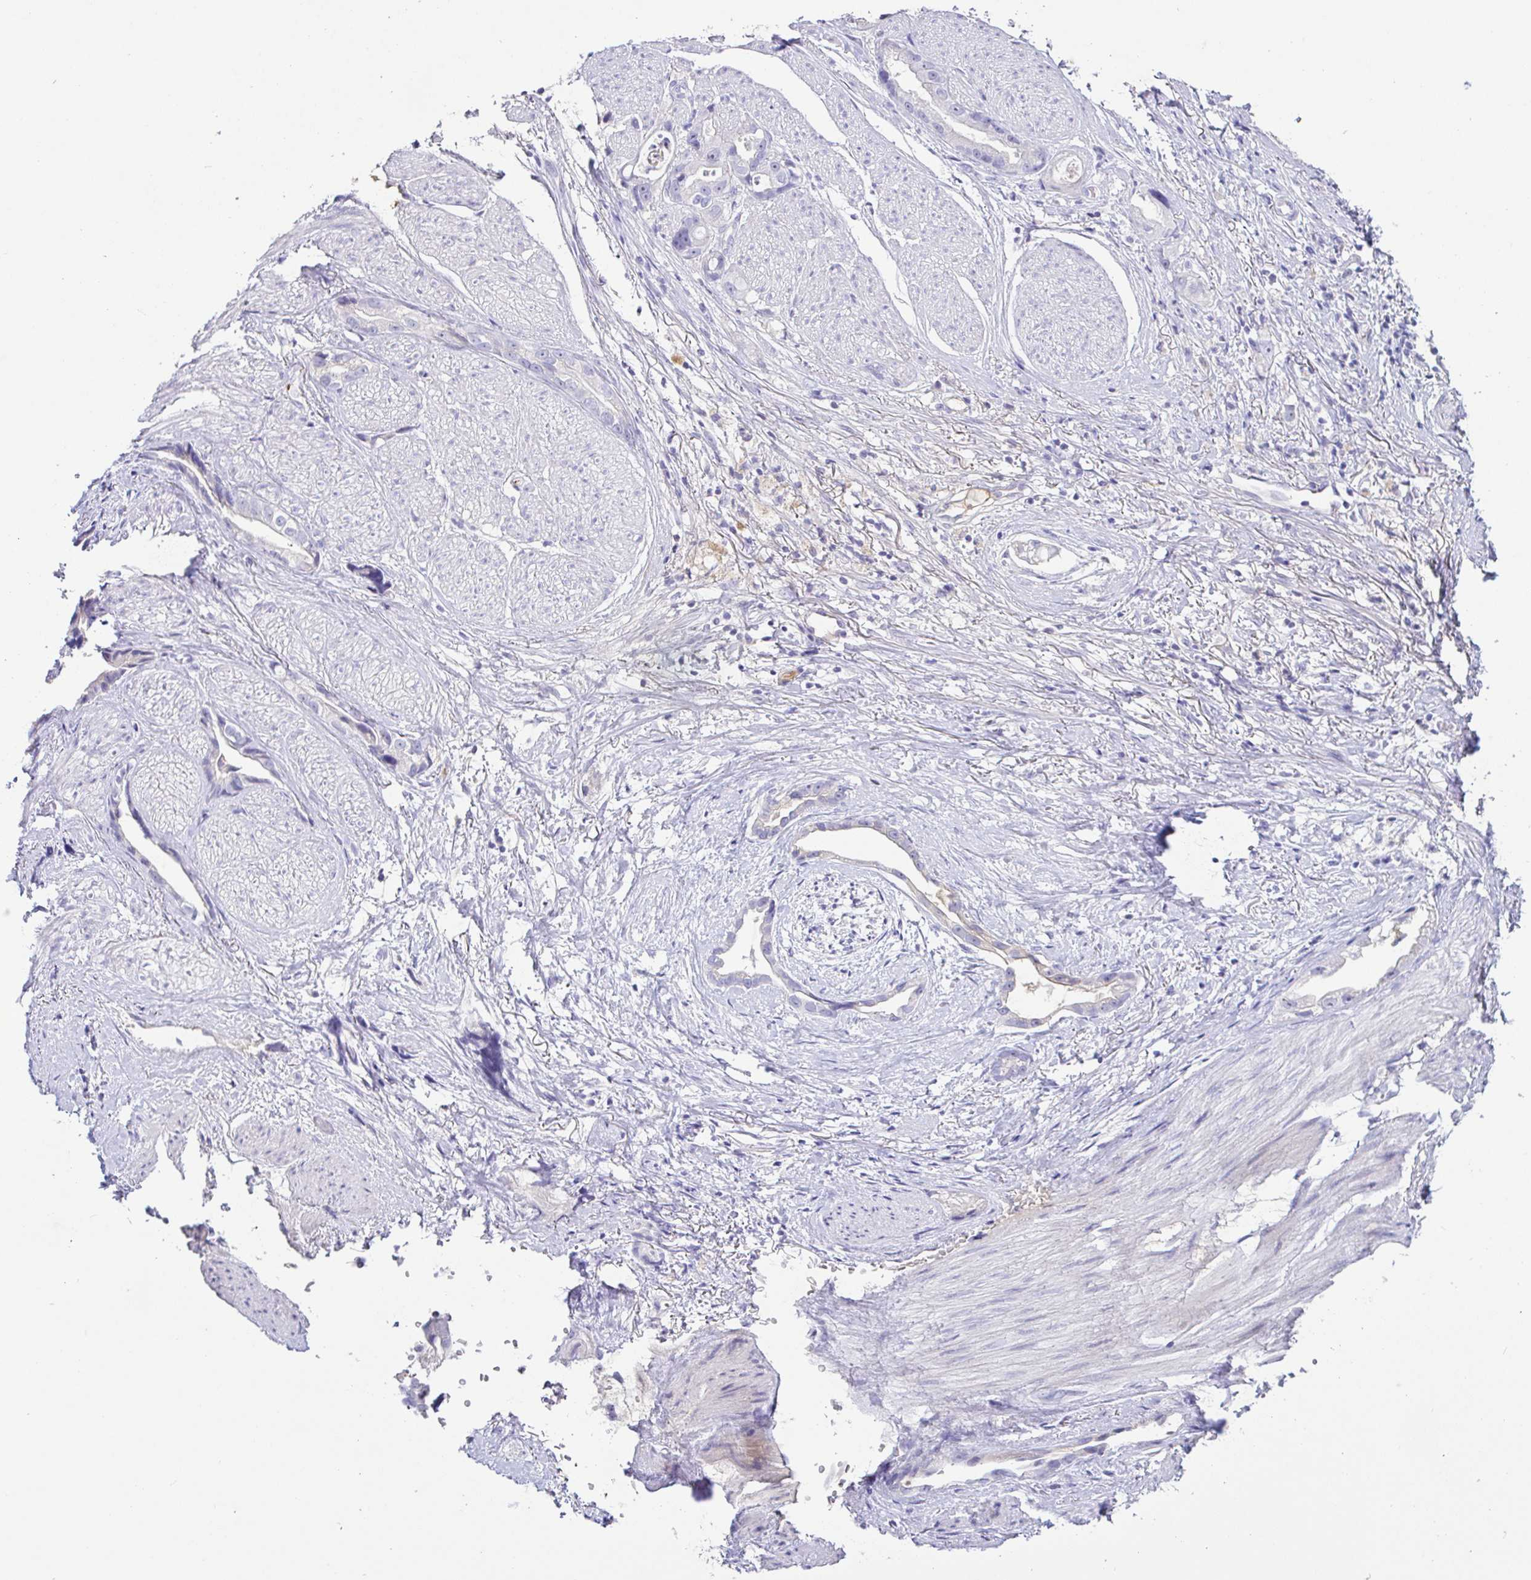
{"staining": {"intensity": "negative", "quantity": "none", "location": "none"}, "tissue": "stomach cancer", "cell_type": "Tumor cells", "image_type": "cancer", "snomed": [{"axis": "morphology", "description": "Adenocarcinoma, NOS"}, {"axis": "topography", "description": "Stomach"}], "caption": "DAB immunohistochemical staining of human stomach adenocarcinoma displays no significant staining in tumor cells.", "gene": "SAA4", "patient": {"sex": "male", "age": 55}}